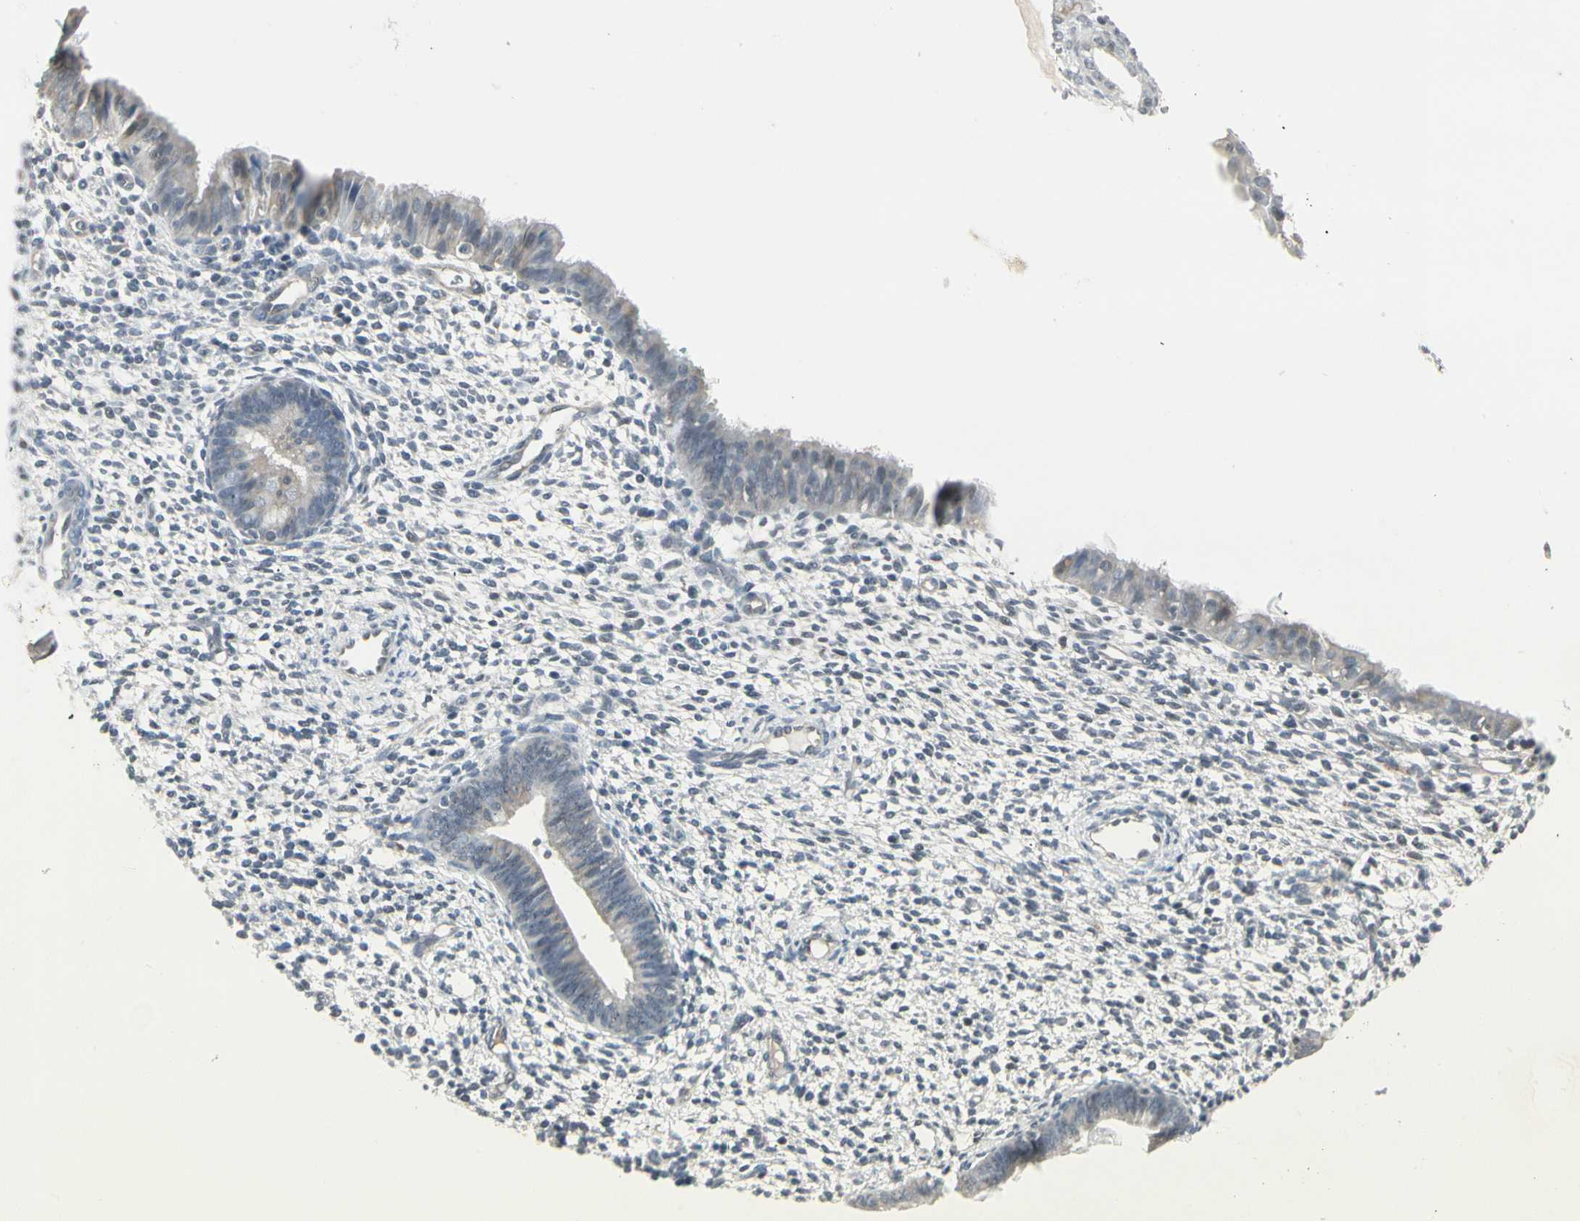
{"staining": {"intensity": "negative", "quantity": "none", "location": "none"}, "tissue": "endometrium", "cell_type": "Cells in endometrial stroma", "image_type": "normal", "snomed": [{"axis": "morphology", "description": "Normal tissue, NOS"}, {"axis": "topography", "description": "Endometrium"}], "caption": "Immunohistochemistry micrograph of benign endometrium: endometrium stained with DAB (3,3'-diaminobenzidine) exhibits no significant protein staining in cells in endometrial stroma.", "gene": "DMPK", "patient": {"sex": "female", "age": 61}}